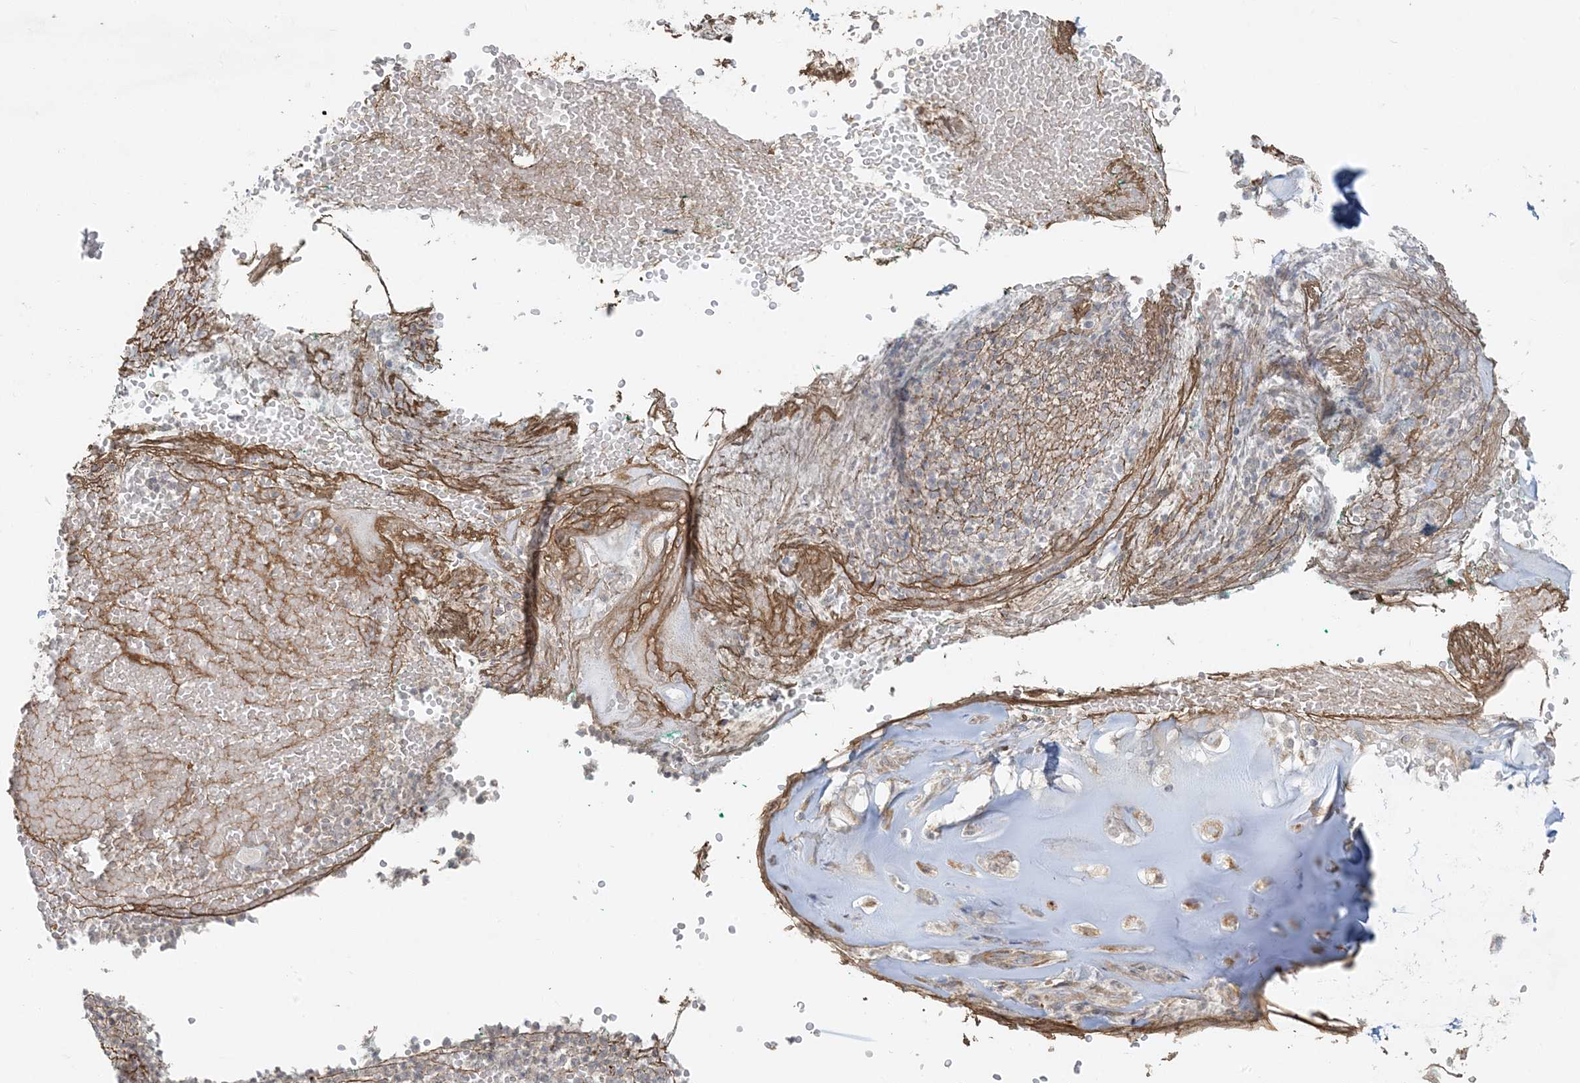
{"staining": {"intensity": "weak", "quantity": ">75%", "location": "cytoplasmic/membranous"}, "tissue": "soft tissue", "cell_type": "Chondrocytes", "image_type": "normal", "snomed": [{"axis": "morphology", "description": "Normal tissue, NOS"}, {"axis": "morphology", "description": "Basal cell carcinoma"}, {"axis": "topography", "description": "Cartilage tissue"}, {"axis": "topography", "description": "Nasopharynx"}, {"axis": "topography", "description": "Oral tissue"}], "caption": "Brown immunohistochemical staining in benign soft tissue exhibits weak cytoplasmic/membranous staining in approximately >75% of chondrocytes.", "gene": "ZNF263", "patient": {"sex": "female", "age": 77}}